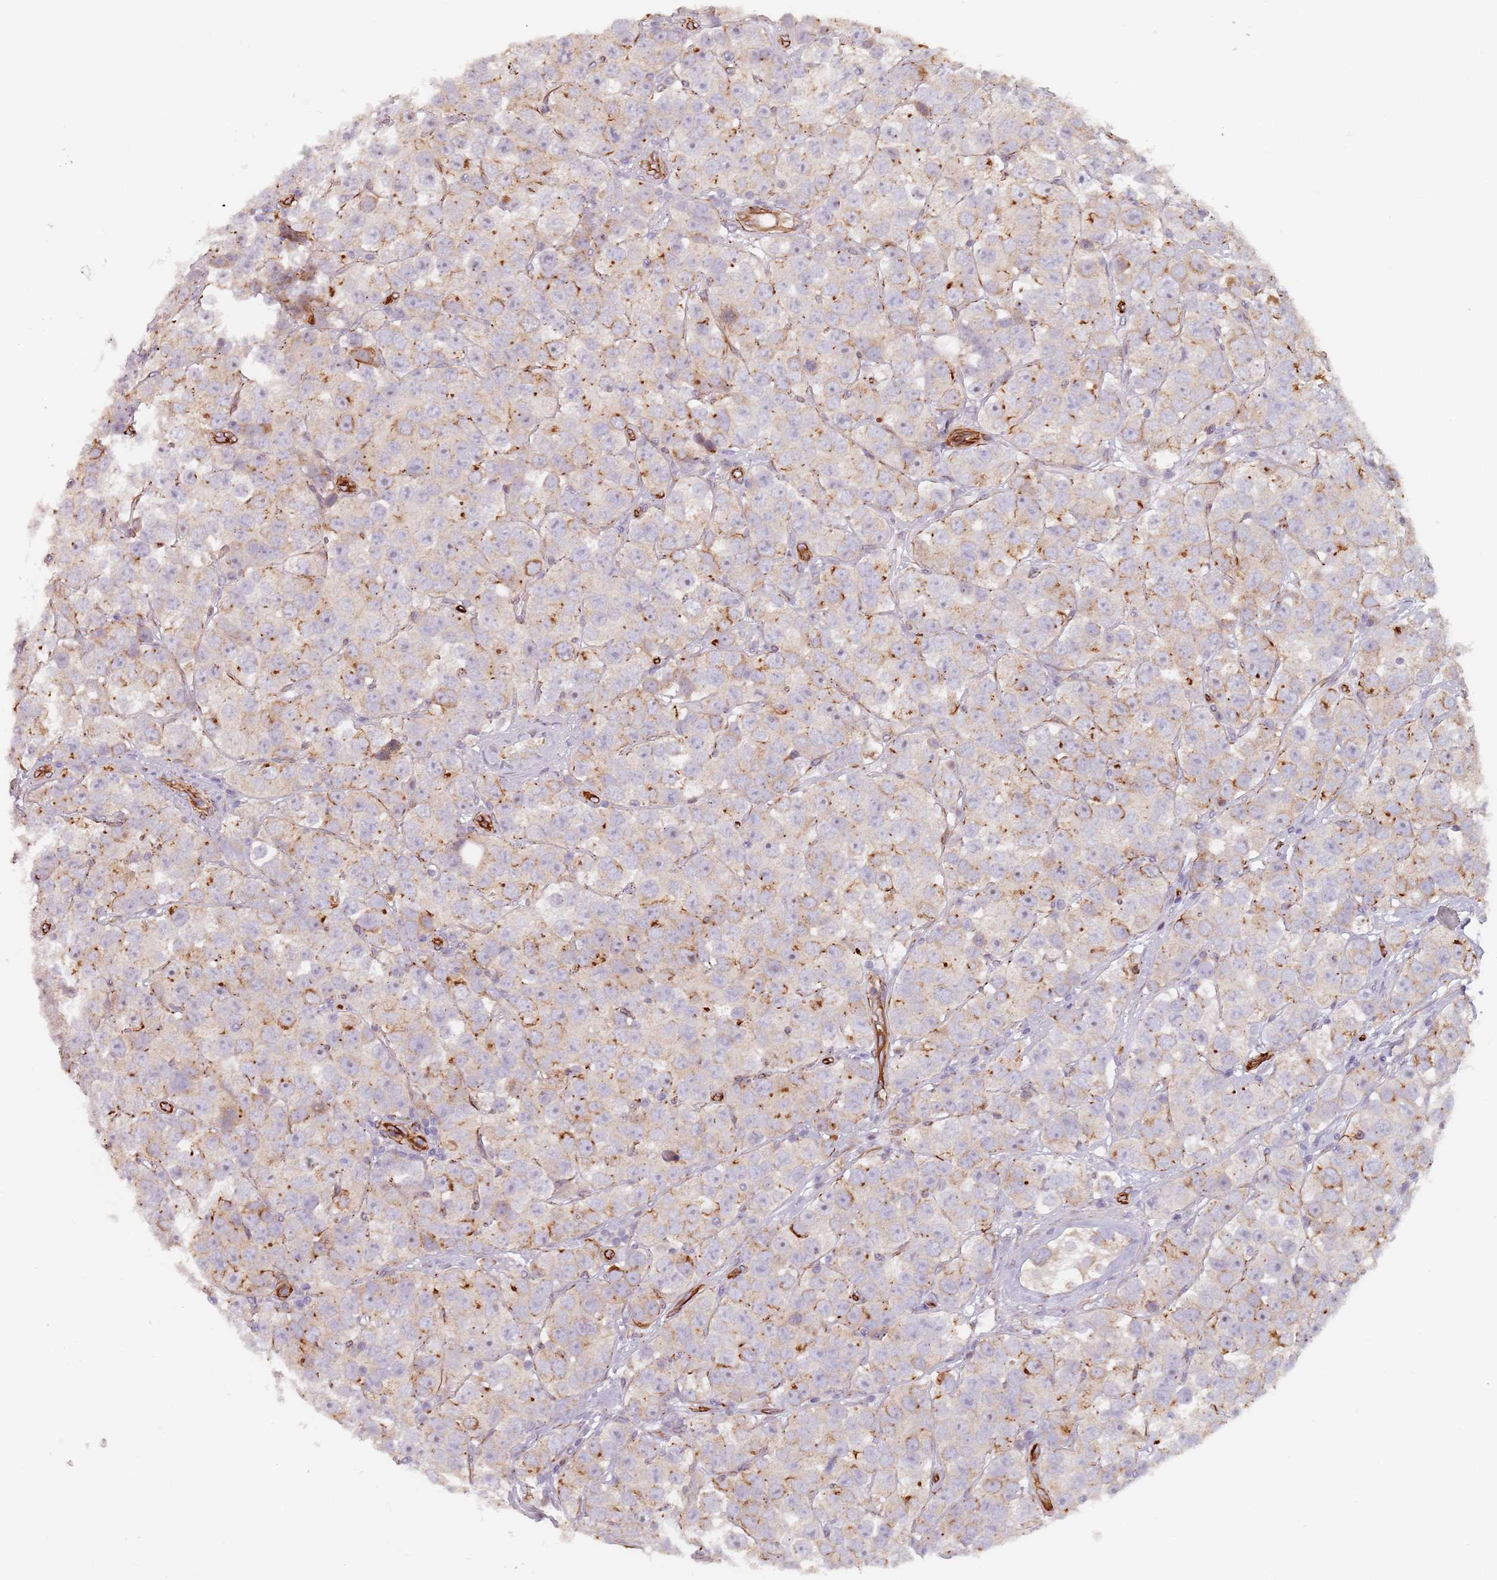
{"staining": {"intensity": "weak", "quantity": "<25%", "location": "cytoplasmic/membranous"}, "tissue": "testis cancer", "cell_type": "Tumor cells", "image_type": "cancer", "snomed": [{"axis": "morphology", "description": "Seminoma, NOS"}, {"axis": "topography", "description": "Testis"}], "caption": "This is an IHC micrograph of testis cancer. There is no expression in tumor cells.", "gene": "GAS2L3", "patient": {"sex": "male", "age": 28}}